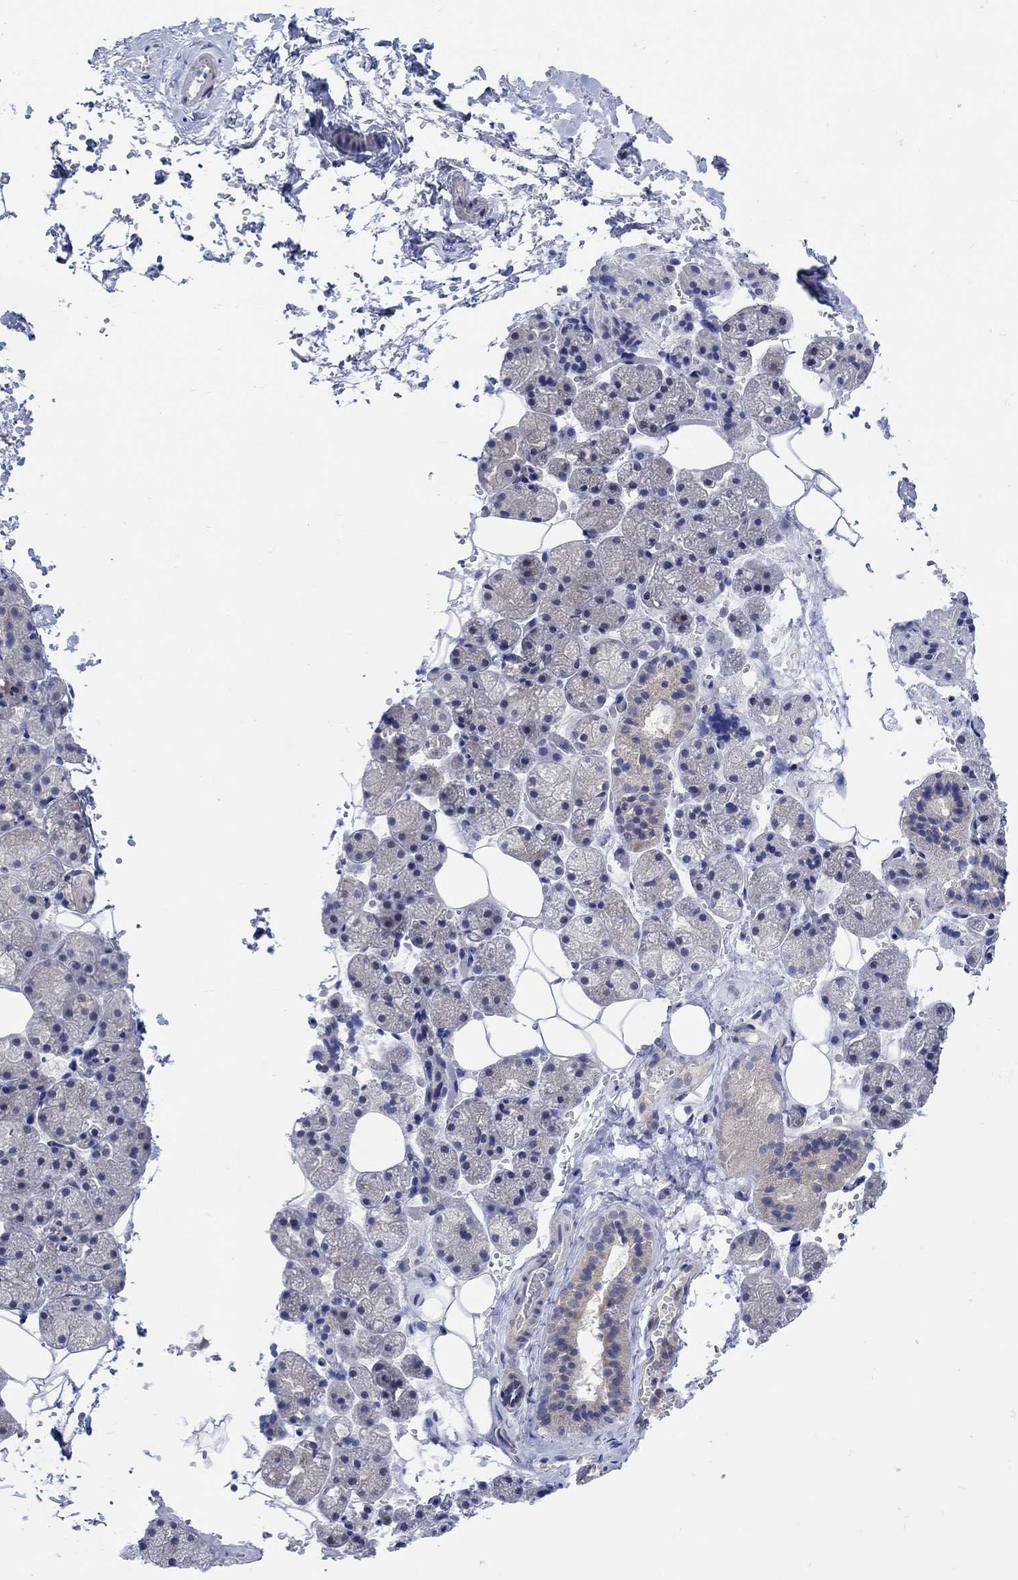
{"staining": {"intensity": "weak", "quantity": "<25%", "location": "cytoplasmic/membranous"}, "tissue": "salivary gland", "cell_type": "Glandular cells", "image_type": "normal", "snomed": [{"axis": "morphology", "description": "Normal tissue, NOS"}, {"axis": "topography", "description": "Salivary gland"}], "caption": "Salivary gland was stained to show a protein in brown. There is no significant staining in glandular cells. (Brightfield microscopy of DAB immunohistochemistry at high magnification).", "gene": "TEKT3", "patient": {"sex": "male", "age": 38}}